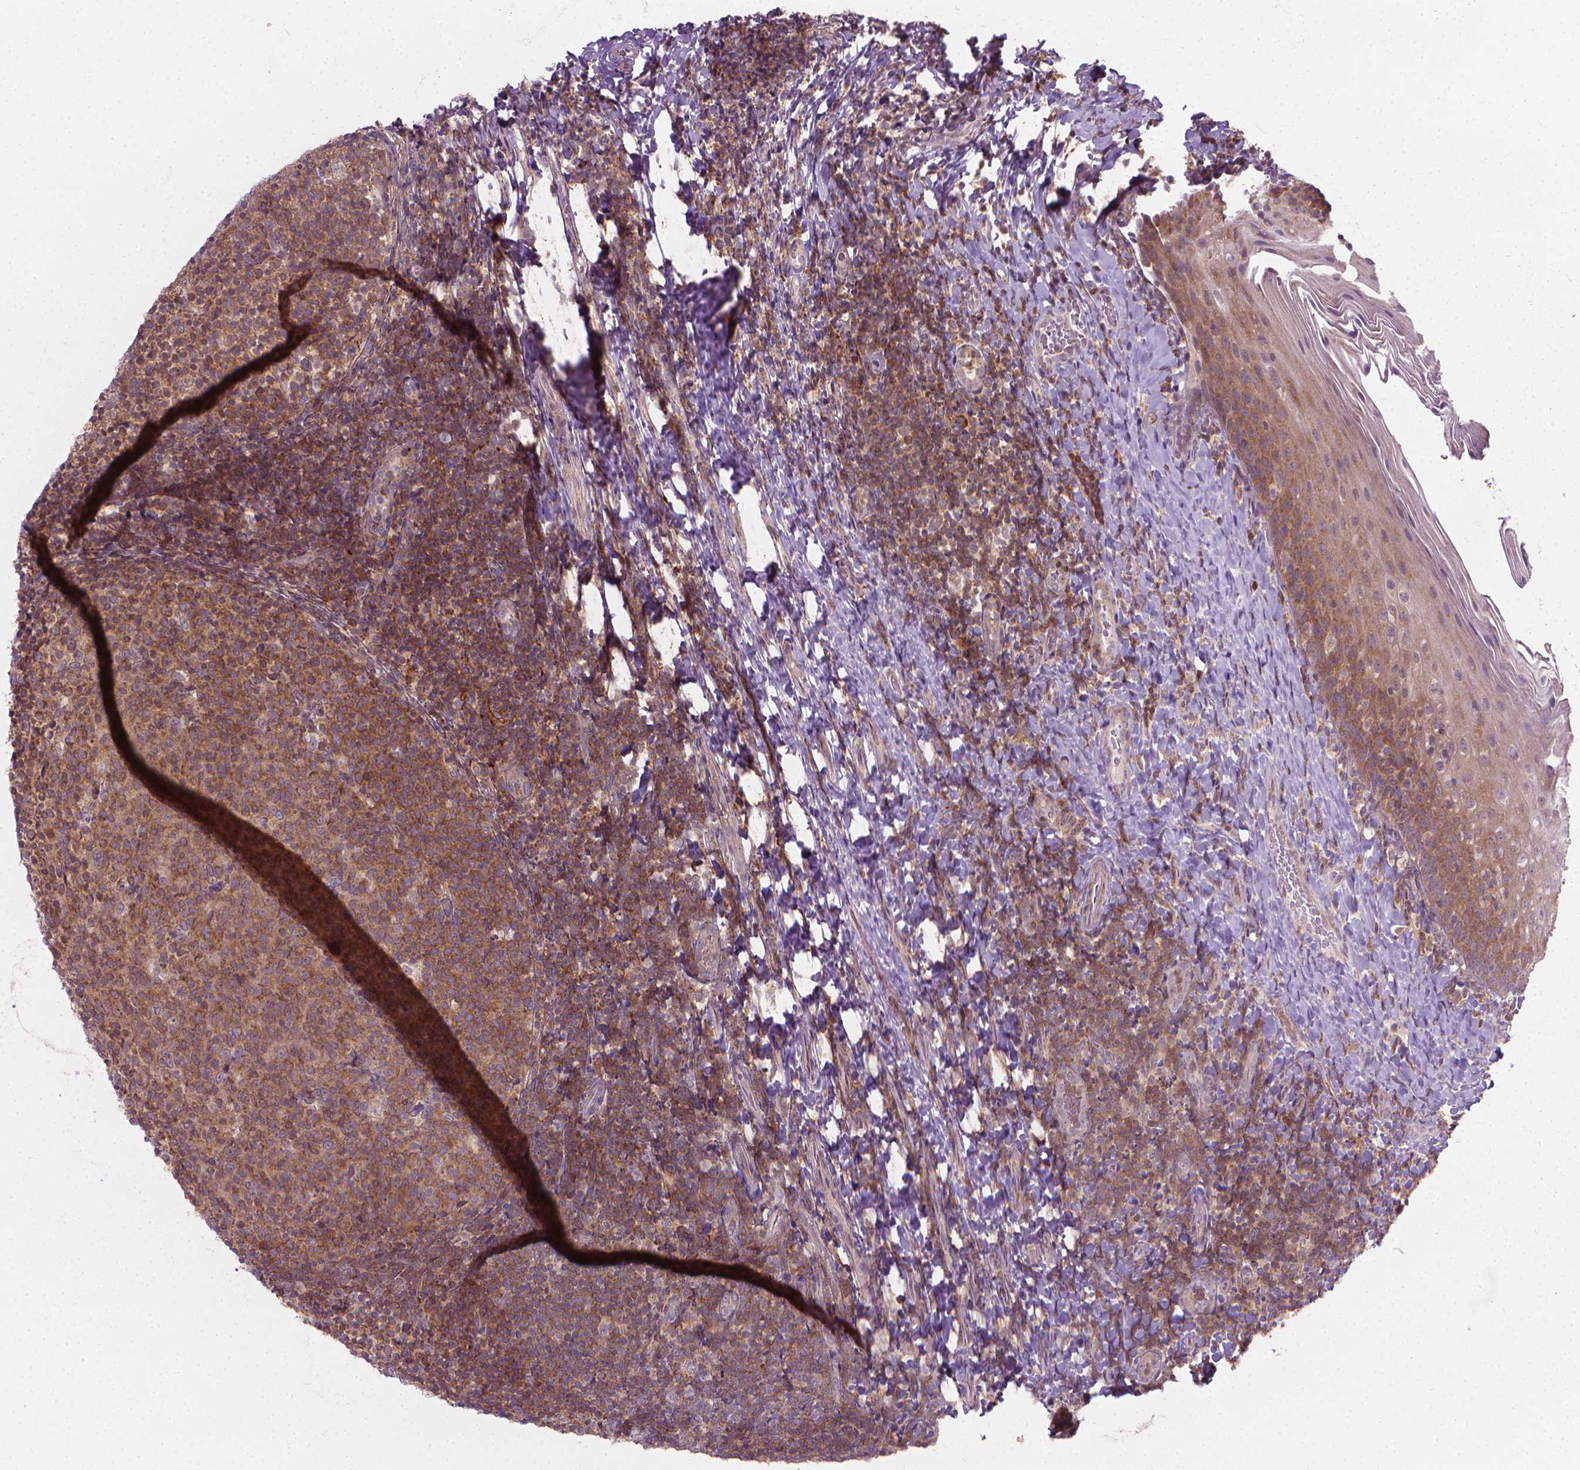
{"staining": {"intensity": "moderate", "quantity": ">75%", "location": "cytoplasmic/membranous"}, "tissue": "tonsil", "cell_type": "Germinal center cells", "image_type": "normal", "snomed": [{"axis": "morphology", "description": "Normal tissue, NOS"}, {"axis": "topography", "description": "Tonsil"}], "caption": "IHC of normal tonsil displays medium levels of moderate cytoplasmic/membranous positivity in about >75% of germinal center cells.", "gene": "PRAG1", "patient": {"sex": "female", "age": 10}}